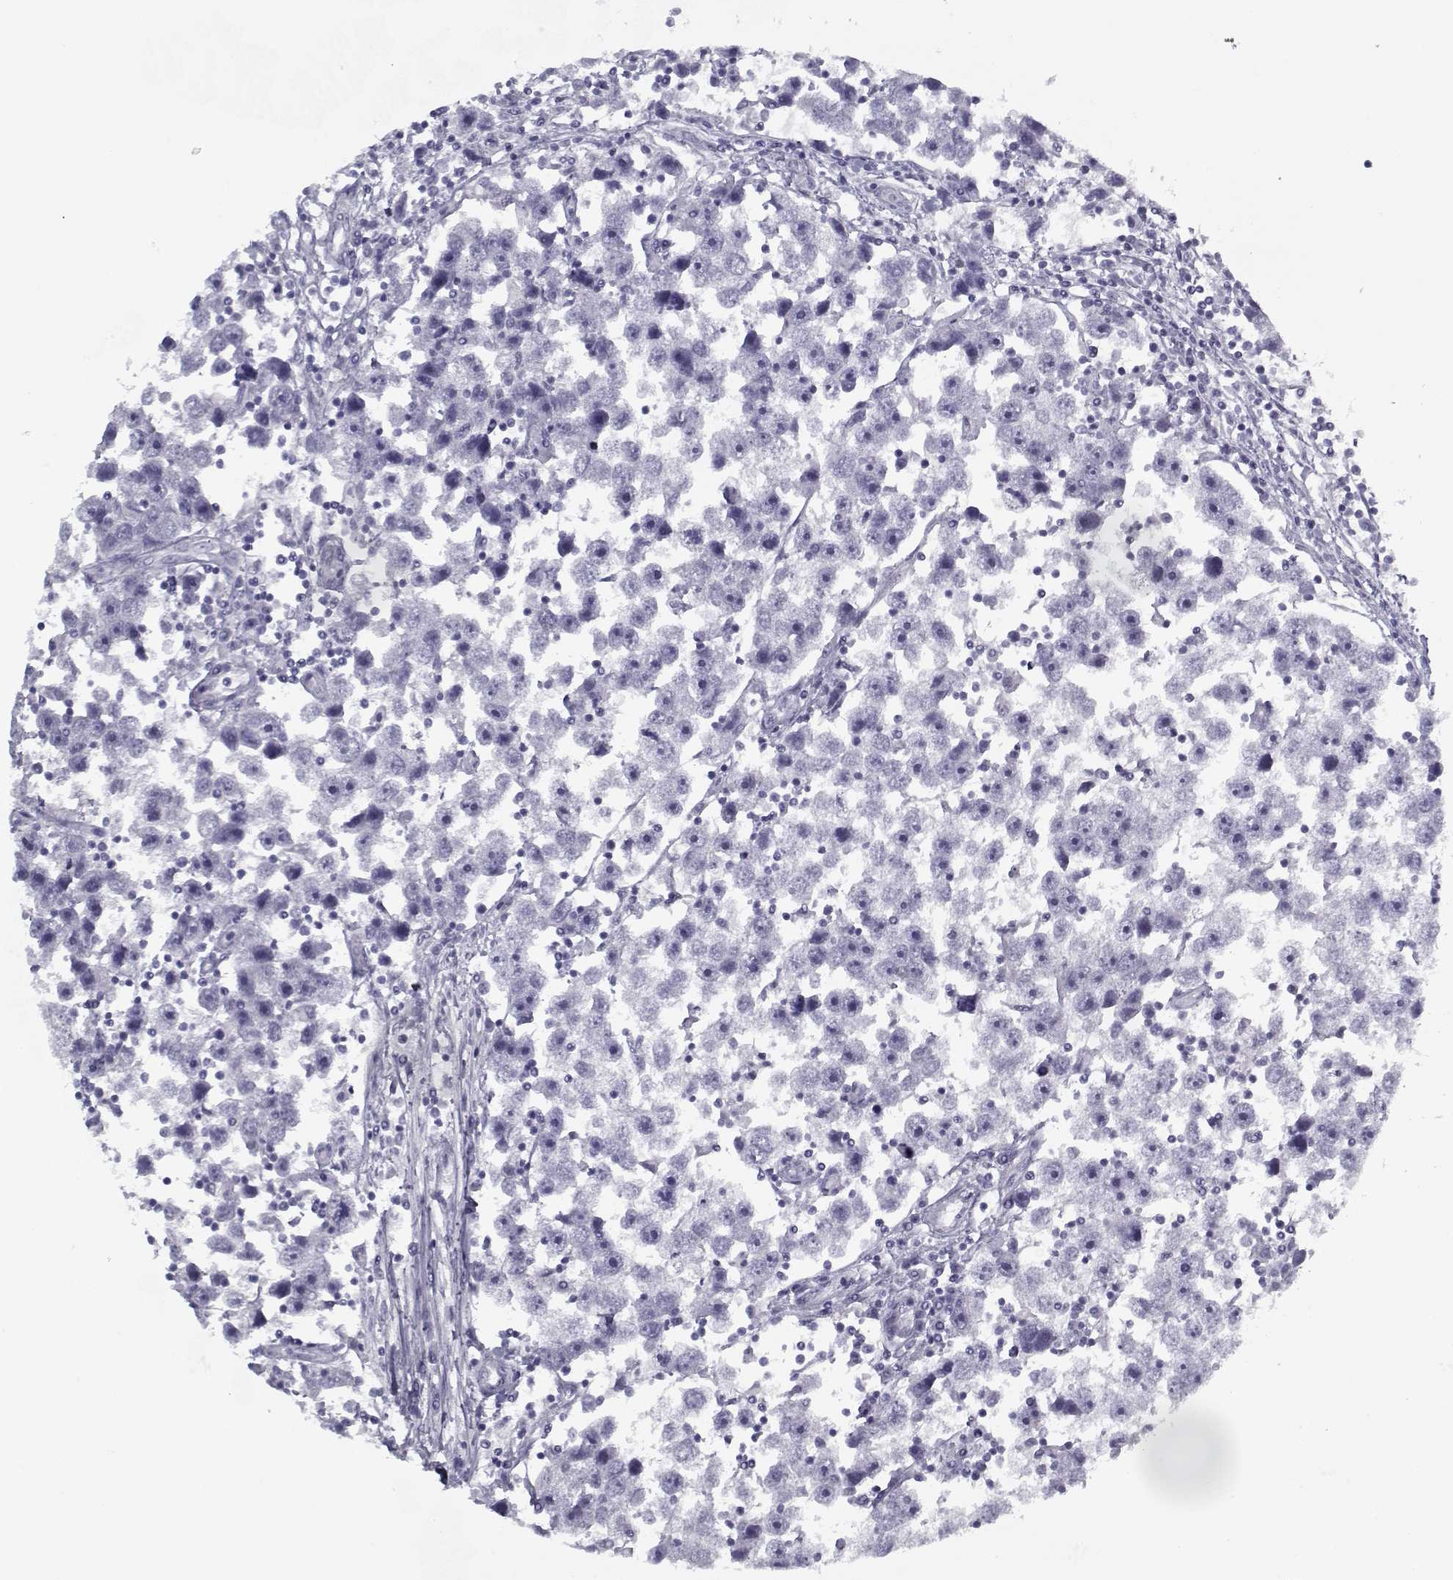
{"staining": {"intensity": "negative", "quantity": "none", "location": "none"}, "tissue": "testis cancer", "cell_type": "Tumor cells", "image_type": "cancer", "snomed": [{"axis": "morphology", "description": "Seminoma, NOS"}, {"axis": "topography", "description": "Testis"}], "caption": "Photomicrograph shows no significant protein positivity in tumor cells of testis cancer (seminoma). (Brightfield microscopy of DAB (3,3'-diaminobenzidine) IHC at high magnification).", "gene": "RNF32", "patient": {"sex": "male", "age": 30}}